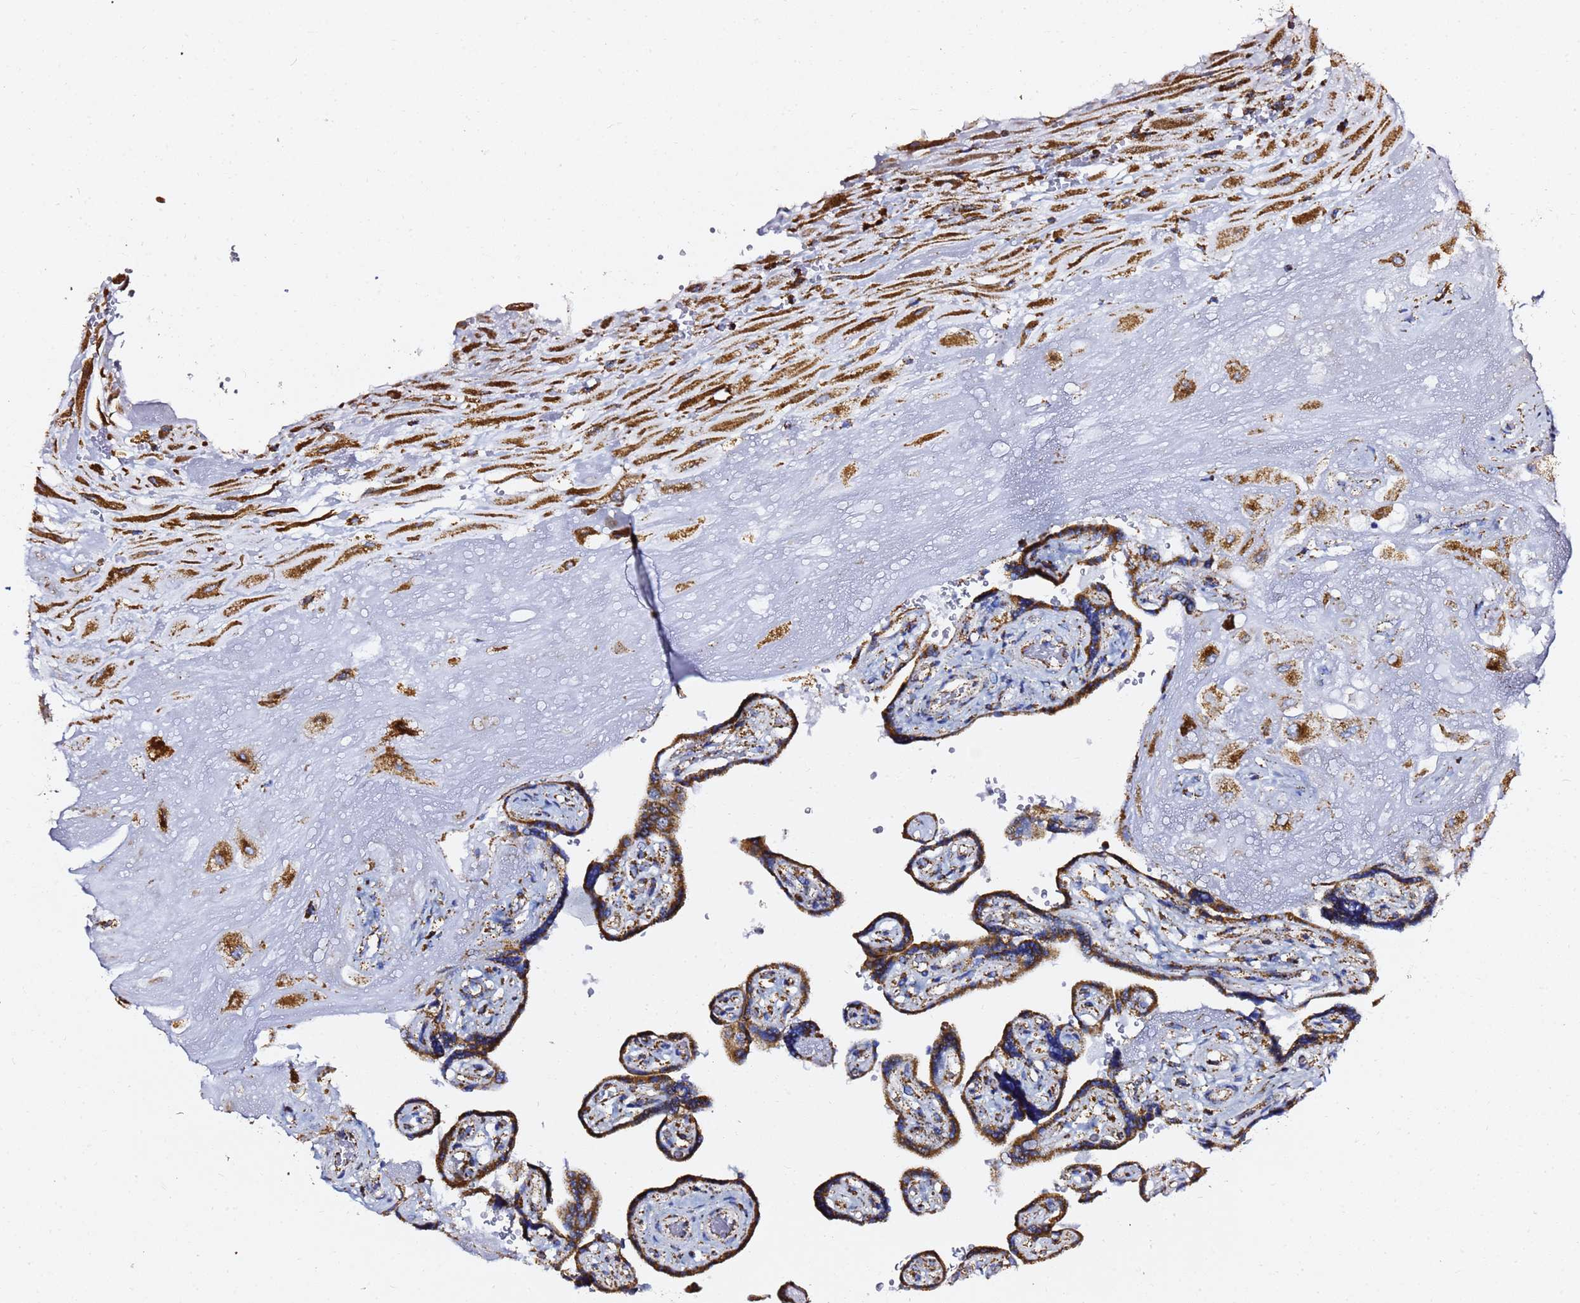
{"staining": {"intensity": "strong", "quantity": ">75%", "location": "cytoplasmic/membranous"}, "tissue": "placenta", "cell_type": "Decidual cells", "image_type": "normal", "snomed": [{"axis": "morphology", "description": "Normal tissue, NOS"}, {"axis": "topography", "description": "Placenta"}], "caption": "Immunohistochemistry histopathology image of unremarkable placenta: placenta stained using IHC reveals high levels of strong protein expression localized specifically in the cytoplasmic/membranous of decidual cells, appearing as a cytoplasmic/membranous brown color.", "gene": "PHB2", "patient": {"sex": "female", "age": 32}}